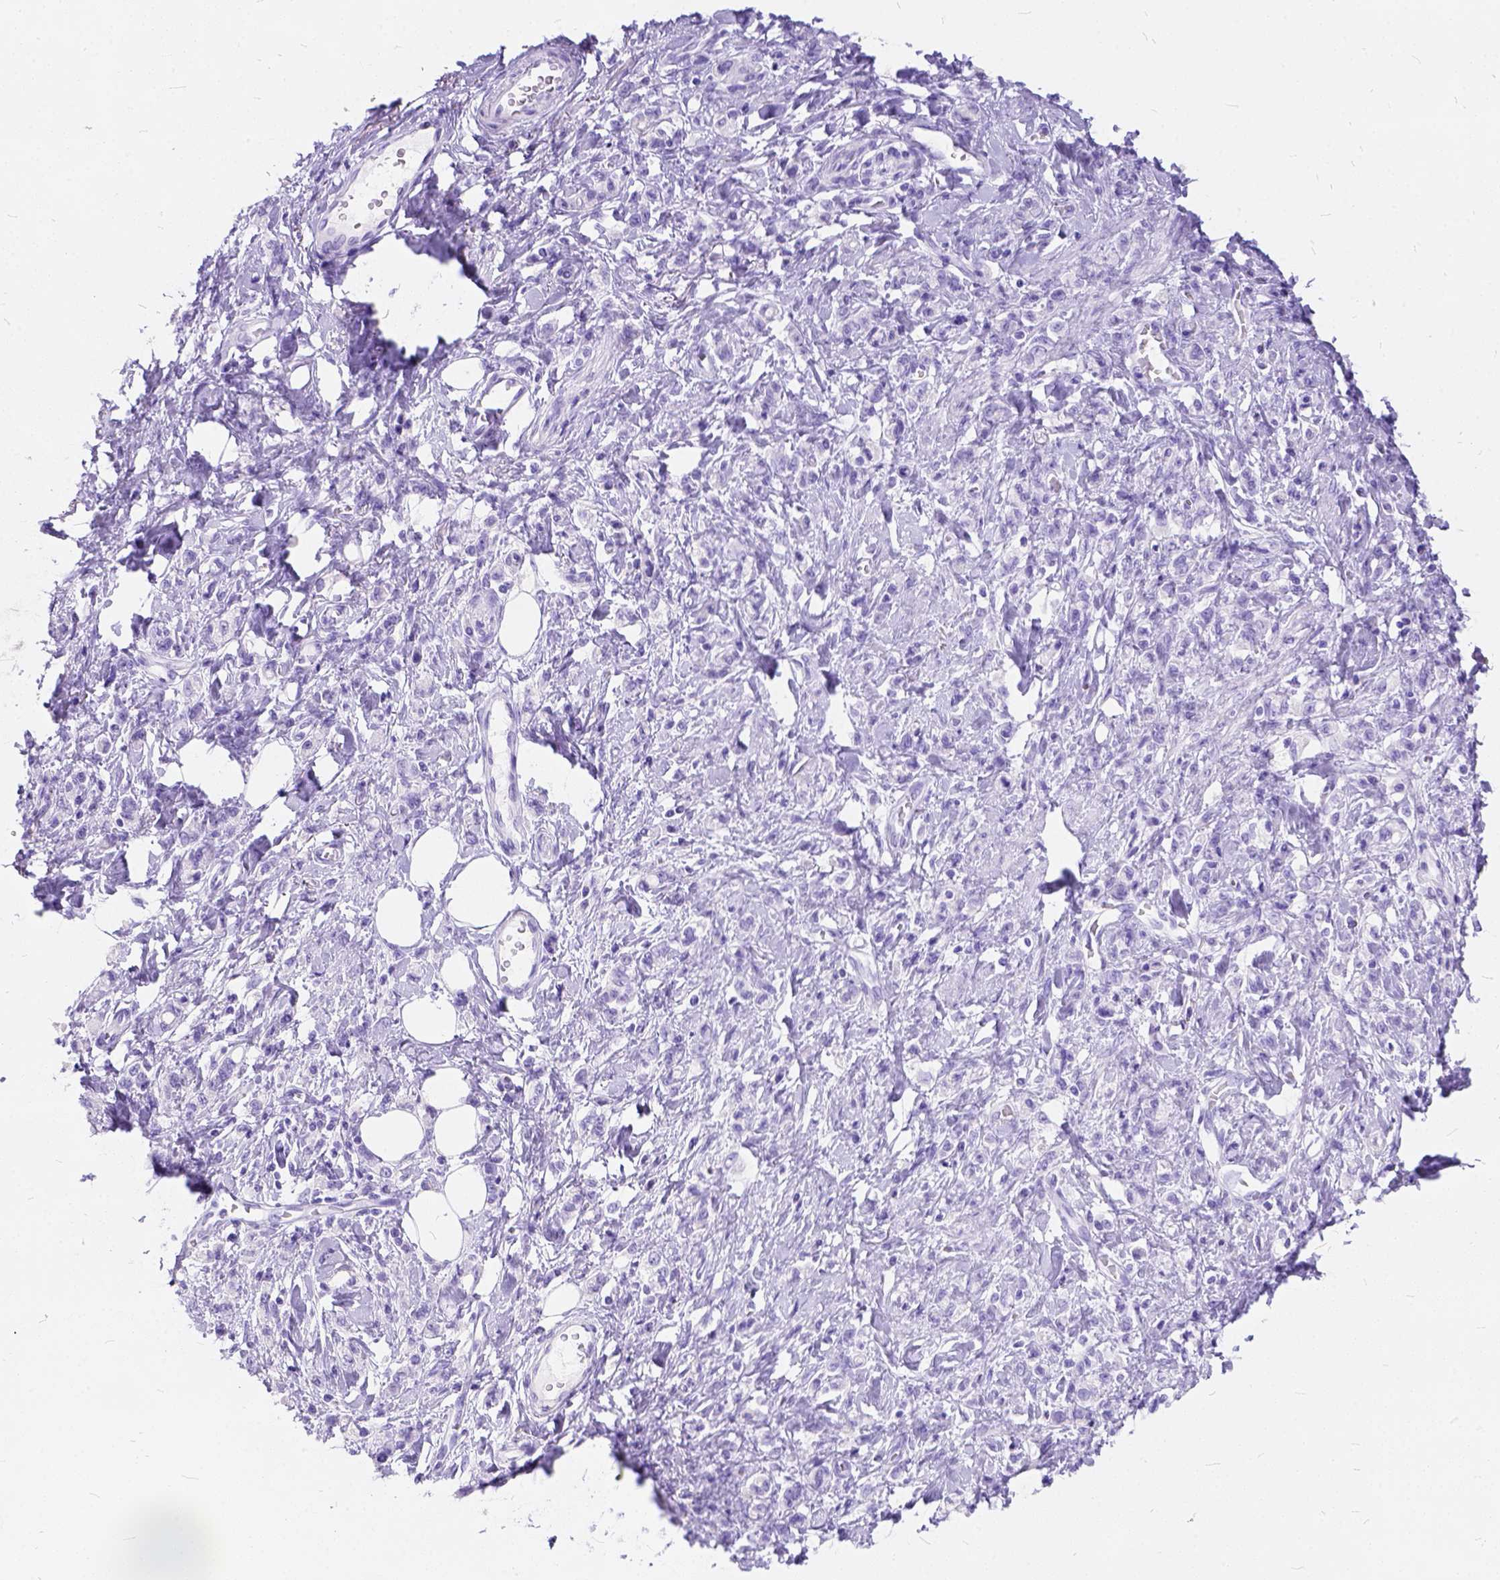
{"staining": {"intensity": "negative", "quantity": "none", "location": "none"}, "tissue": "stomach cancer", "cell_type": "Tumor cells", "image_type": "cancer", "snomed": [{"axis": "morphology", "description": "Adenocarcinoma, NOS"}, {"axis": "topography", "description": "Stomach"}], "caption": "Immunohistochemistry (IHC) of human adenocarcinoma (stomach) displays no expression in tumor cells. The staining was performed using DAB (3,3'-diaminobenzidine) to visualize the protein expression in brown, while the nuclei were stained in blue with hematoxylin (Magnification: 20x).", "gene": "C1QTNF3", "patient": {"sex": "male", "age": 77}}